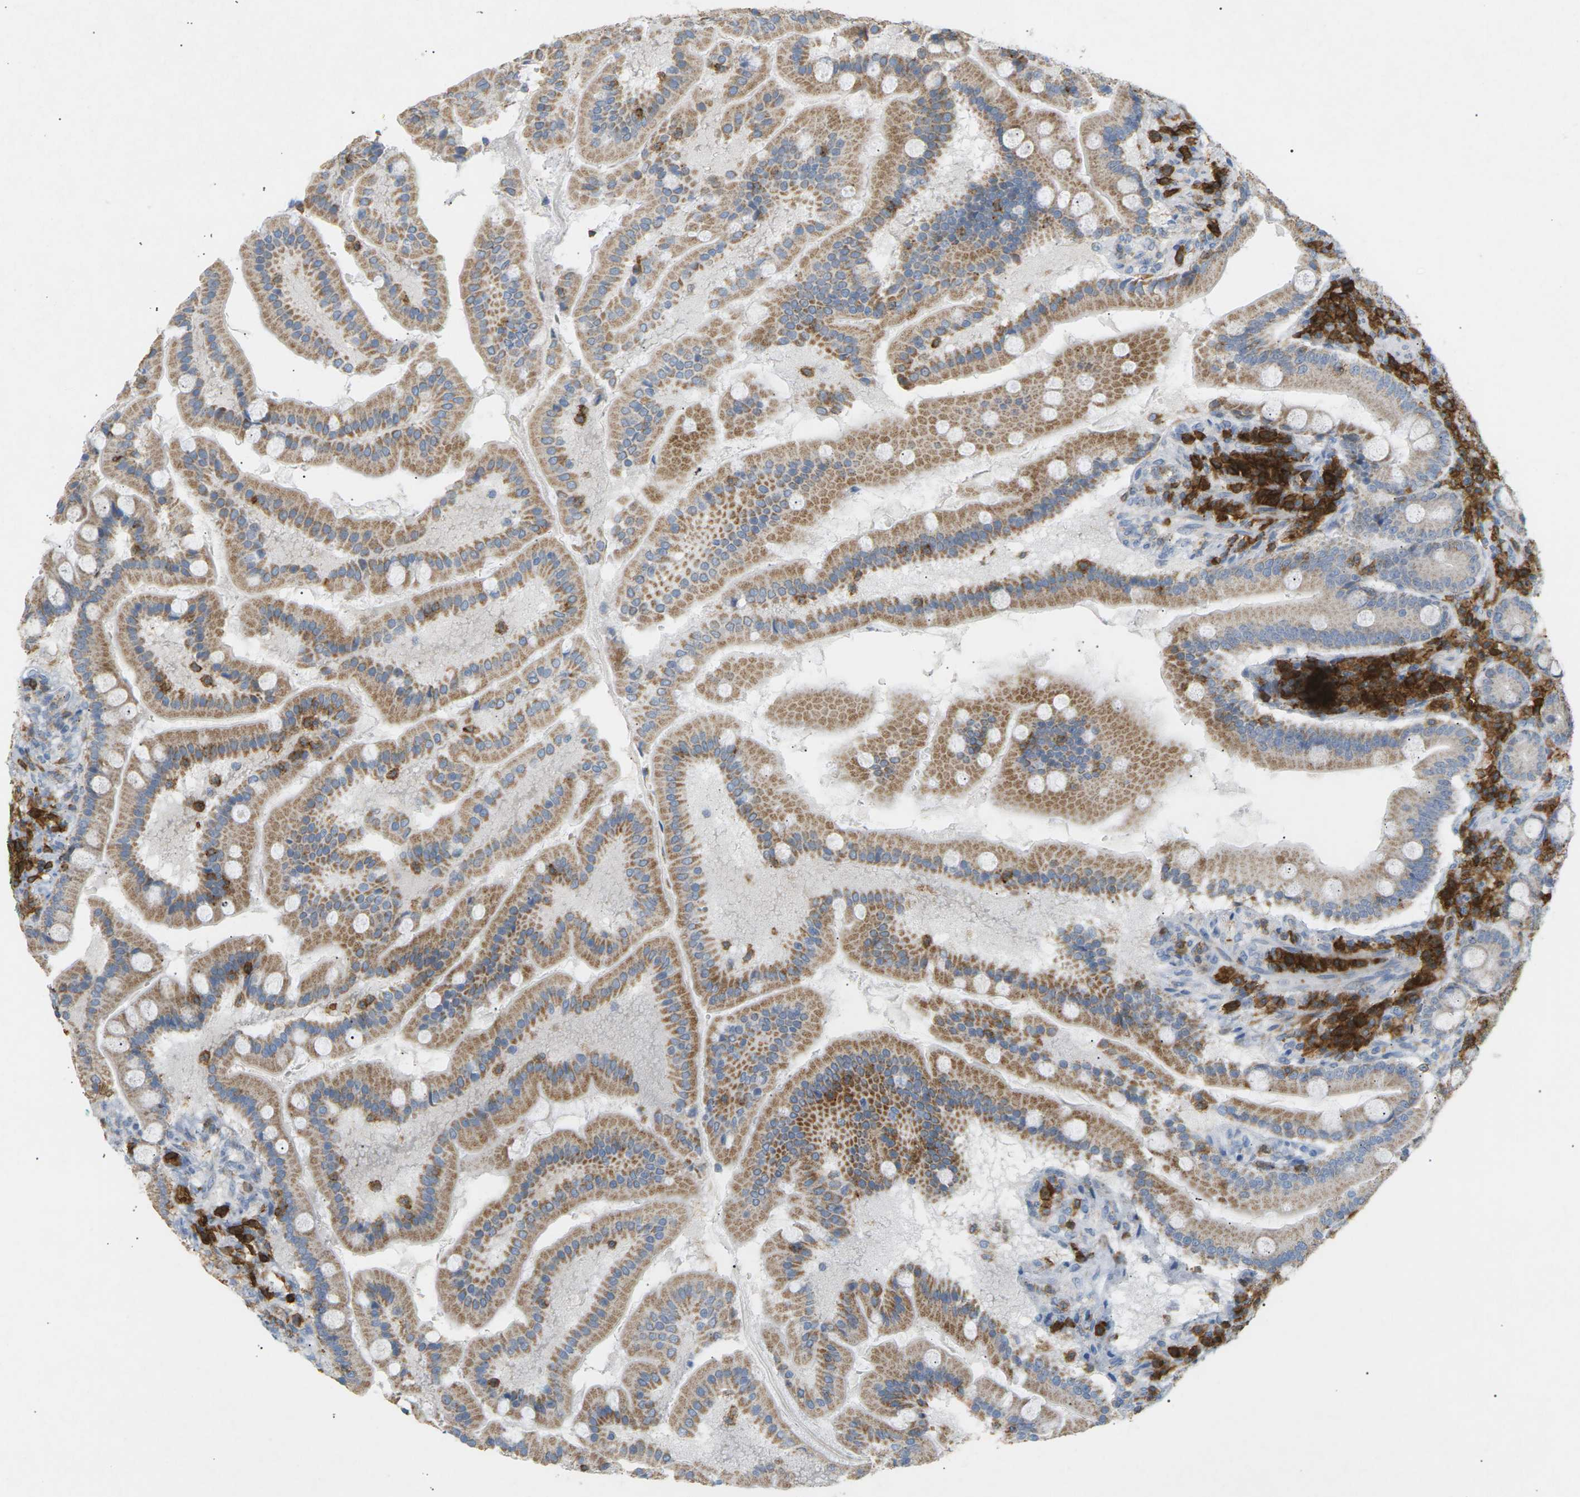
{"staining": {"intensity": "moderate", "quantity": ">75%", "location": "cytoplasmic/membranous"}, "tissue": "duodenum", "cell_type": "Glandular cells", "image_type": "normal", "snomed": [{"axis": "morphology", "description": "Normal tissue, NOS"}, {"axis": "topography", "description": "Duodenum"}], "caption": "Brown immunohistochemical staining in unremarkable human duodenum shows moderate cytoplasmic/membranous staining in about >75% of glandular cells.", "gene": "LIME1", "patient": {"sex": "male", "age": 50}}